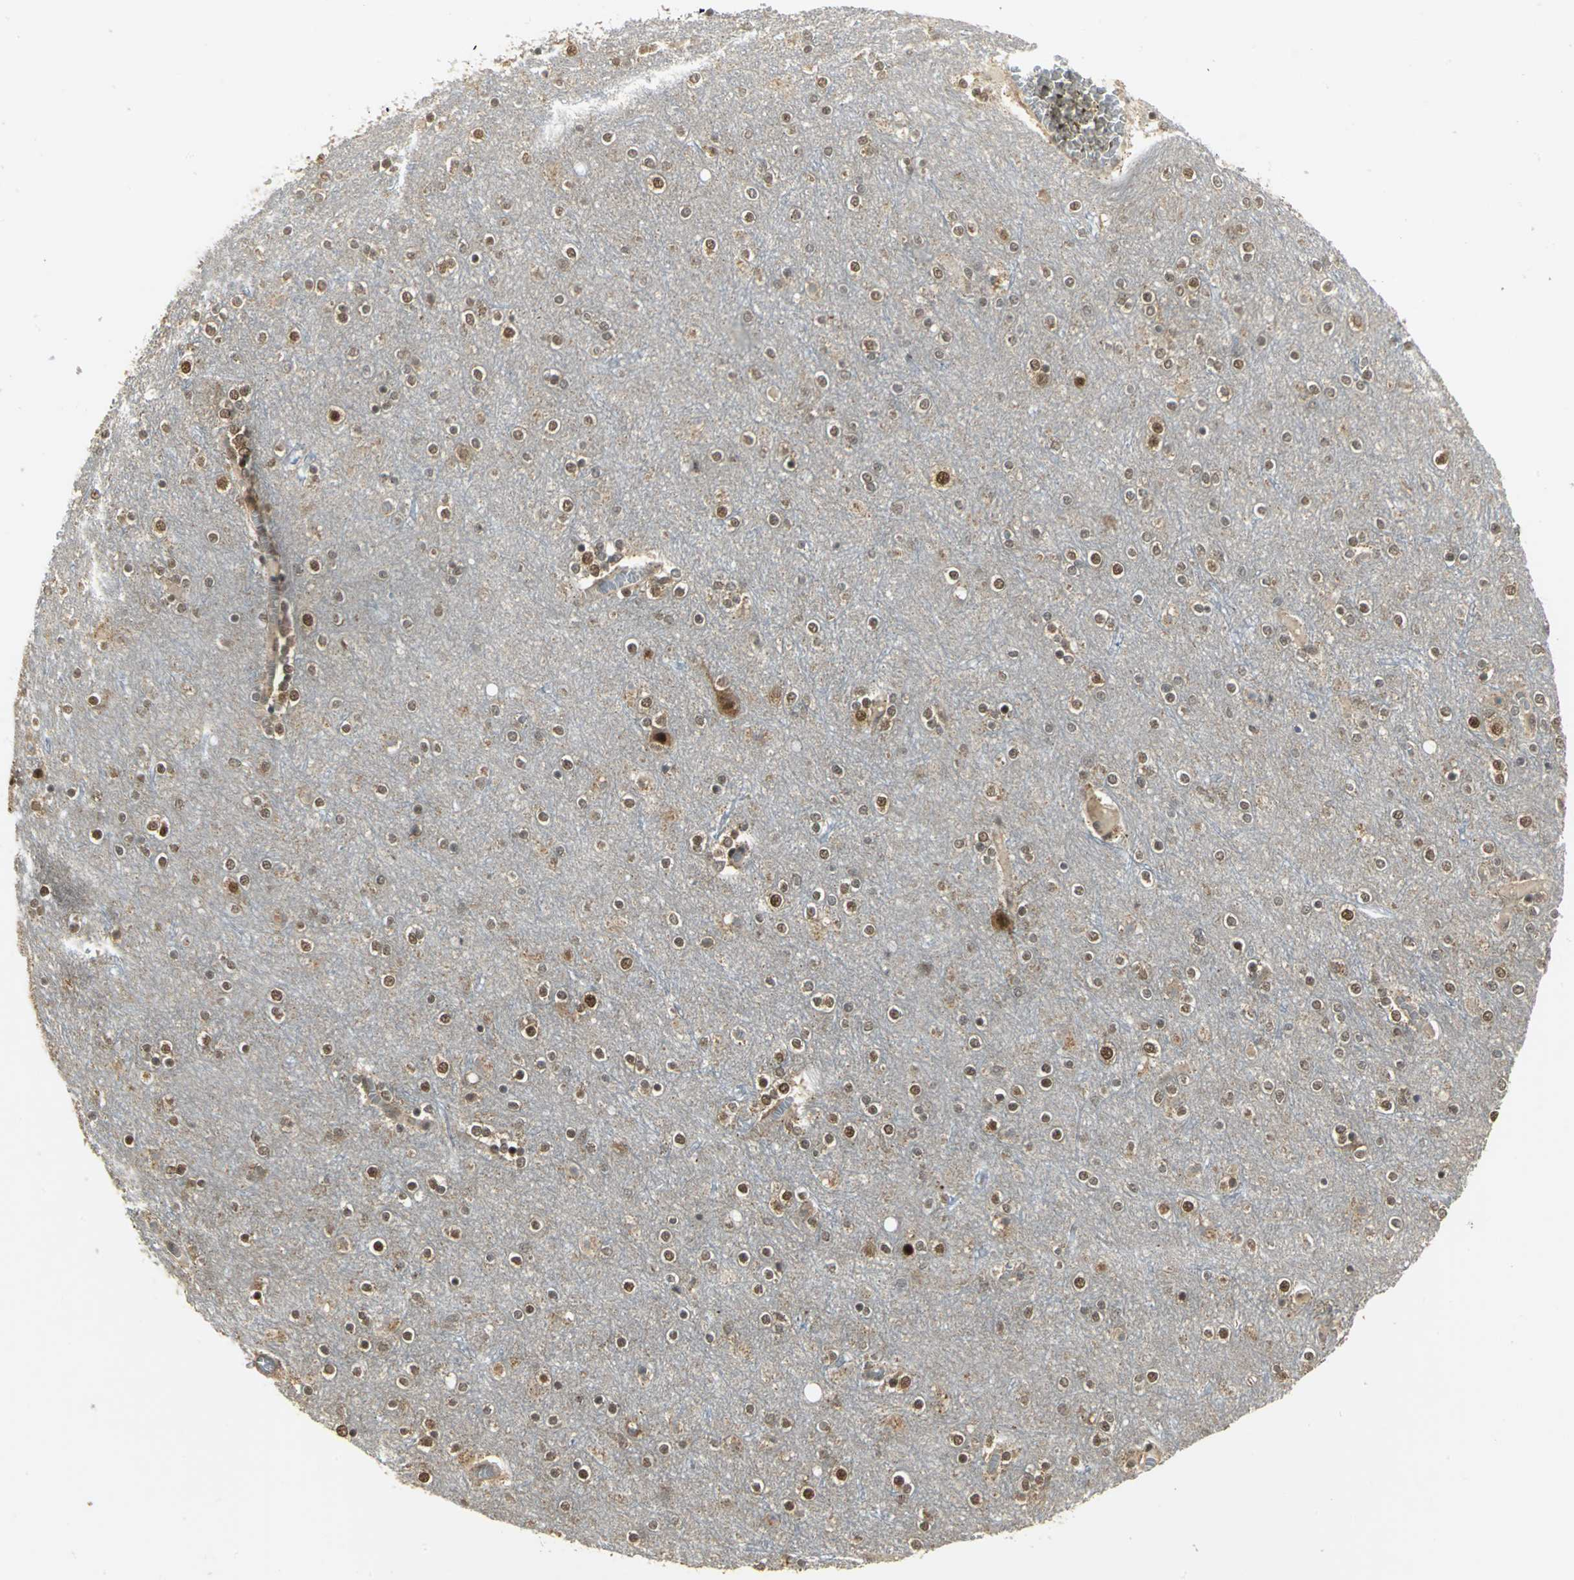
{"staining": {"intensity": "weak", "quantity": ">75%", "location": "cytoplasmic/membranous"}, "tissue": "cerebral cortex", "cell_type": "Endothelial cells", "image_type": "normal", "snomed": [{"axis": "morphology", "description": "Normal tissue, NOS"}, {"axis": "topography", "description": "Cerebral cortex"}], "caption": "Protein staining by immunohistochemistry shows weak cytoplasmic/membranous staining in approximately >75% of endothelial cells in normal cerebral cortex.", "gene": "PSMC4", "patient": {"sex": "female", "age": 54}}